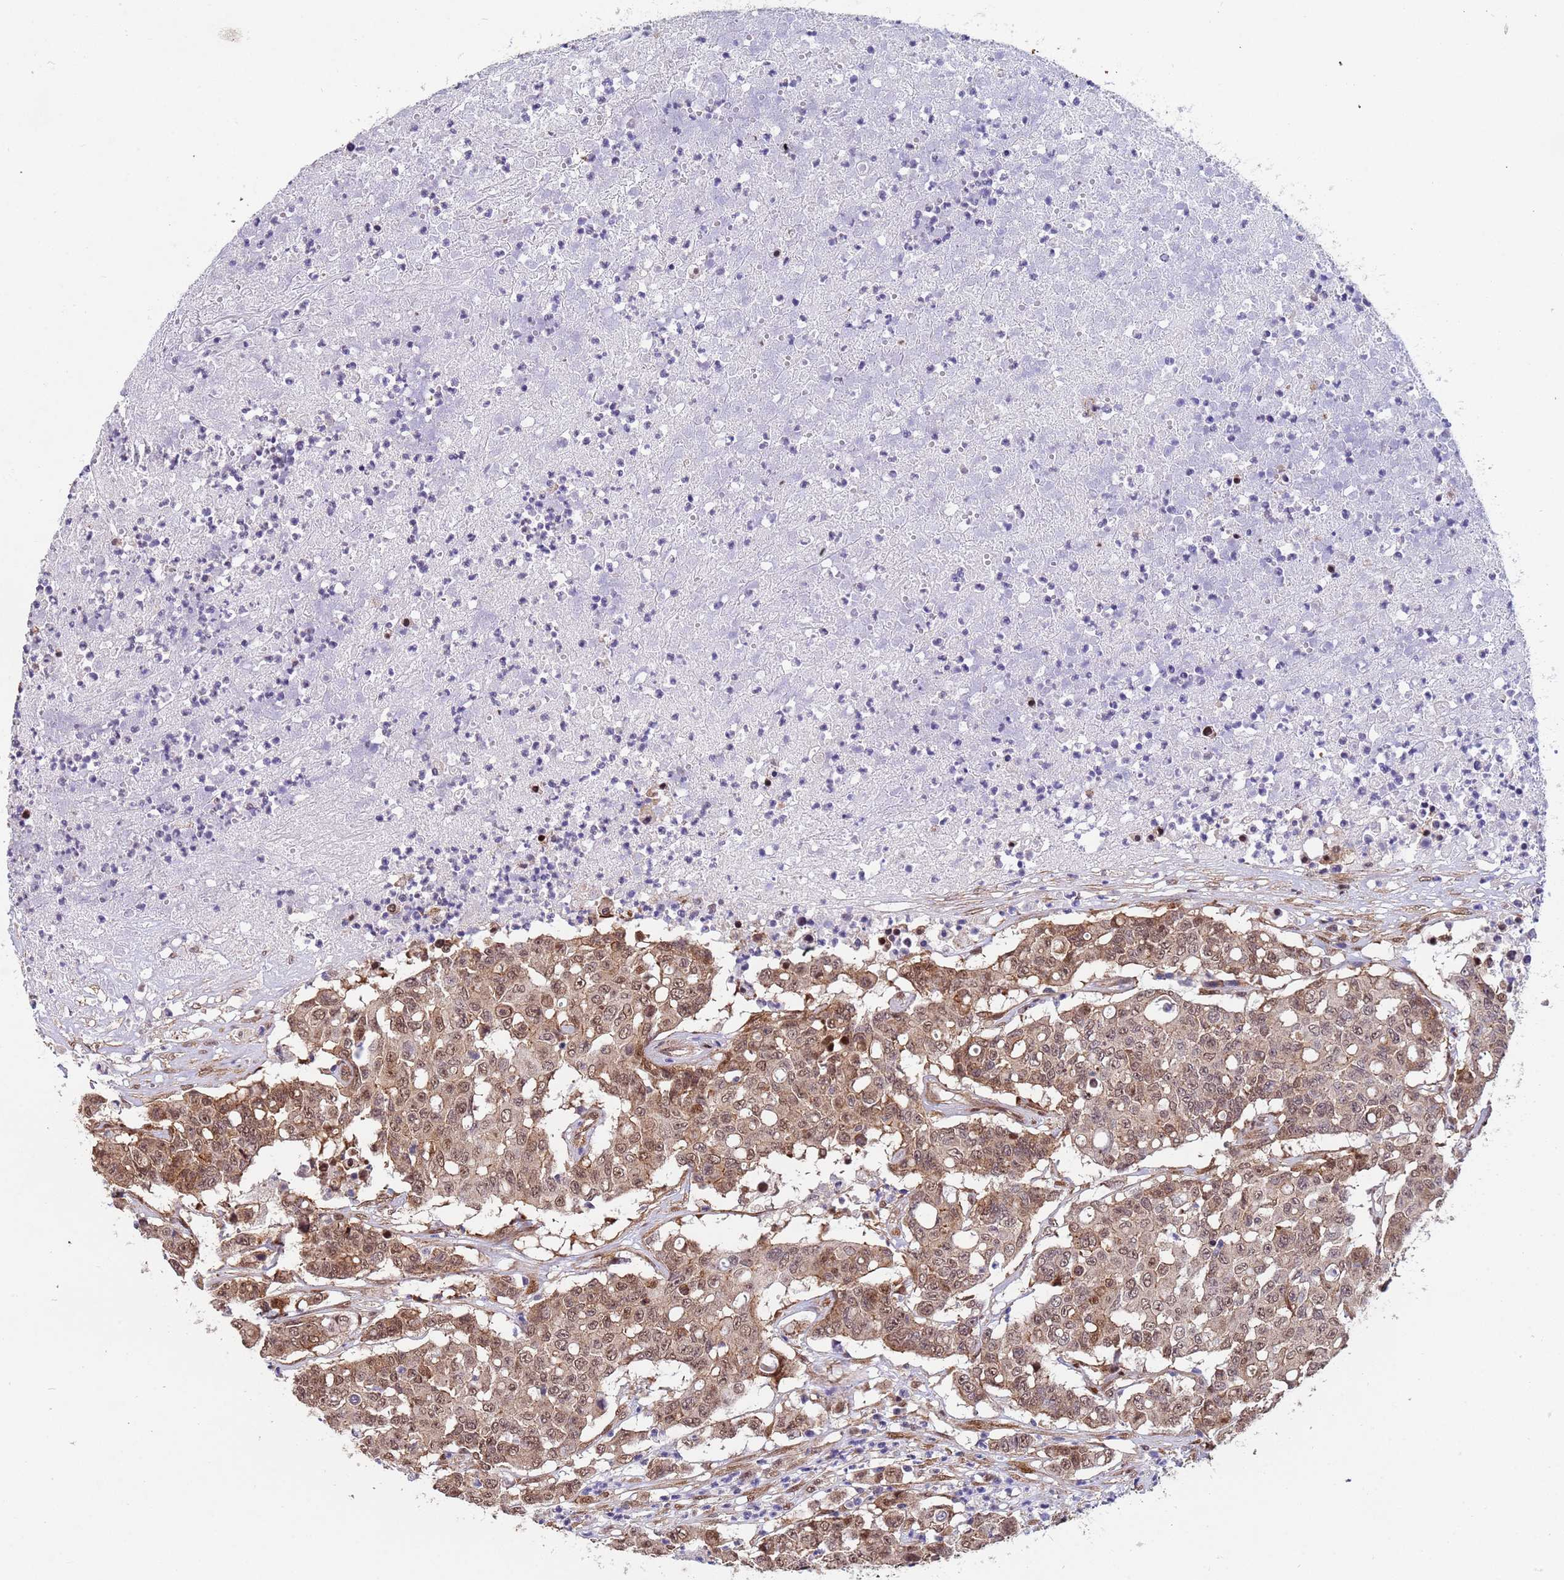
{"staining": {"intensity": "moderate", "quantity": ">75%", "location": "cytoplasmic/membranous,nuclear"}, "tissue": "colorectal cancer", "cell_type": "Tumor cells", "image_type": "cancer", "snomed": [{"axis": "morphology", "description": "Adenocarcinoma, NOS"}, {"axis": "topography", "description": "Colon"}], "caption": "Colorectal cancer (adenocarcinoma) stained for a protein demonstrates moderate cytoplasmic/membranous and nuclear positivity in tumor cells.", "gene": "TRIP6", "patient": {"sex": "male", "age": 51}}